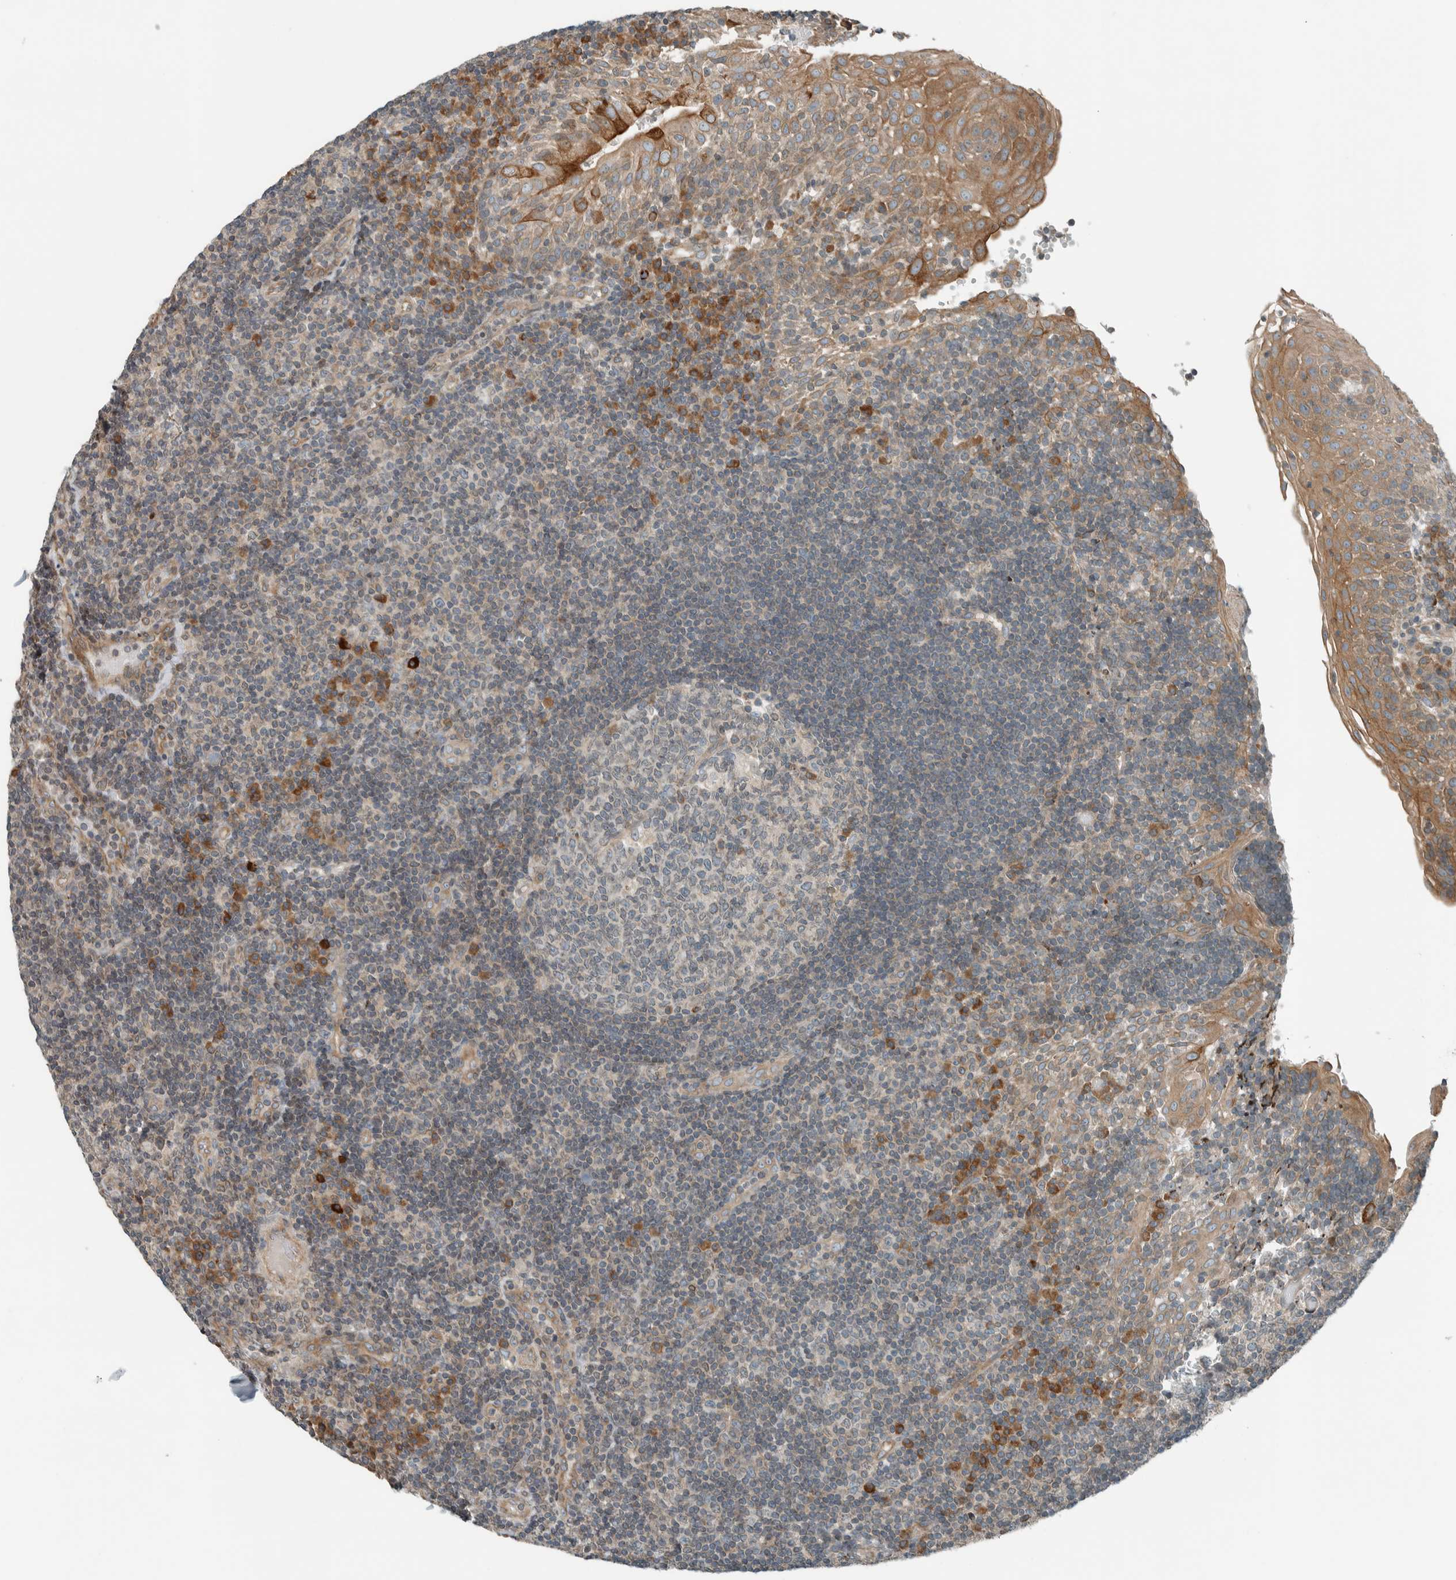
{"staining": {"intensity": "moderate", "quantity": "<25%", "location": "cytoplasmic/membranous"}, "tissue": "tonsil", "cell_type": "Germinal center cells", "image_type": "normal", "snomed": [{"axis": "morphology", "description": "Normal tissue, NOS"}, {"axis": "topography", "description": "Tonsil"}], "caption": "Immunohistochemistry micrograph of normal tonsil: human tonsil stained using IHC displays low levels of moderate protein expression localized specifically in the cytoplasmic/membranous of germinal center cells, appearing as a cytoplasmic/membranous brown color.", "gene": "SEL1L", "patient": {"sex": "female", "age": 40}}